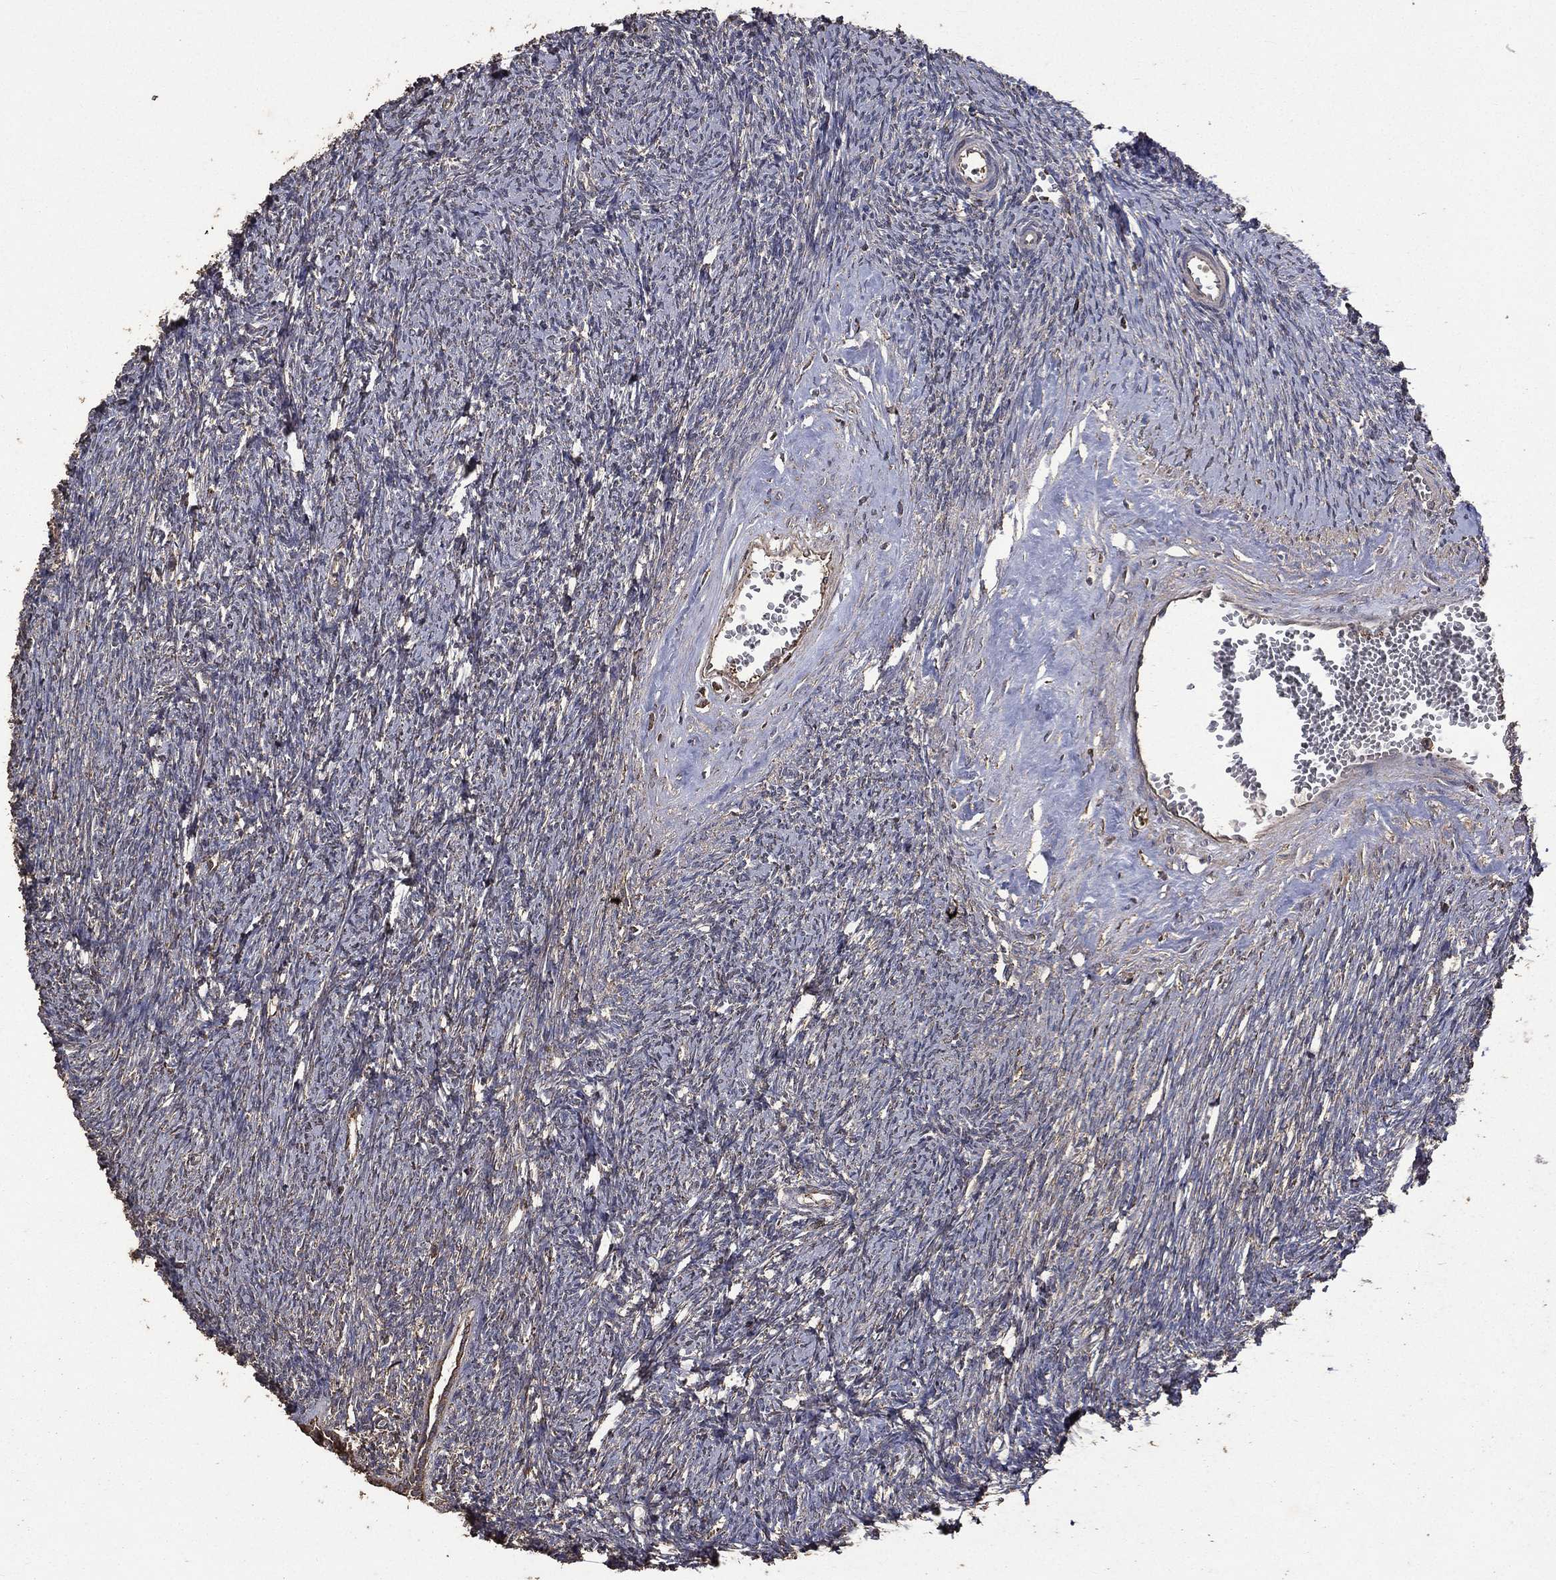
{"staining": {"intensity": "negative", "quantity": "none", "location": "none"}, "tissue": "ovary", "cell_type": "Follicle cells", "image_type": "normal", "snomed": [{"axis": "morphology", "description": "Normal tissue, NOS"}, {"axis": "topography", "description": "Fallopian tube"}, {"axis": "topography", "description": "Ovary"}], "caption": "This is an immunohistochemistry (IHC) image of normal human ovary. There is no positivity in follicle cells.", "gene": "METTL27", "patient": {"sex": "female", "age": 33}}